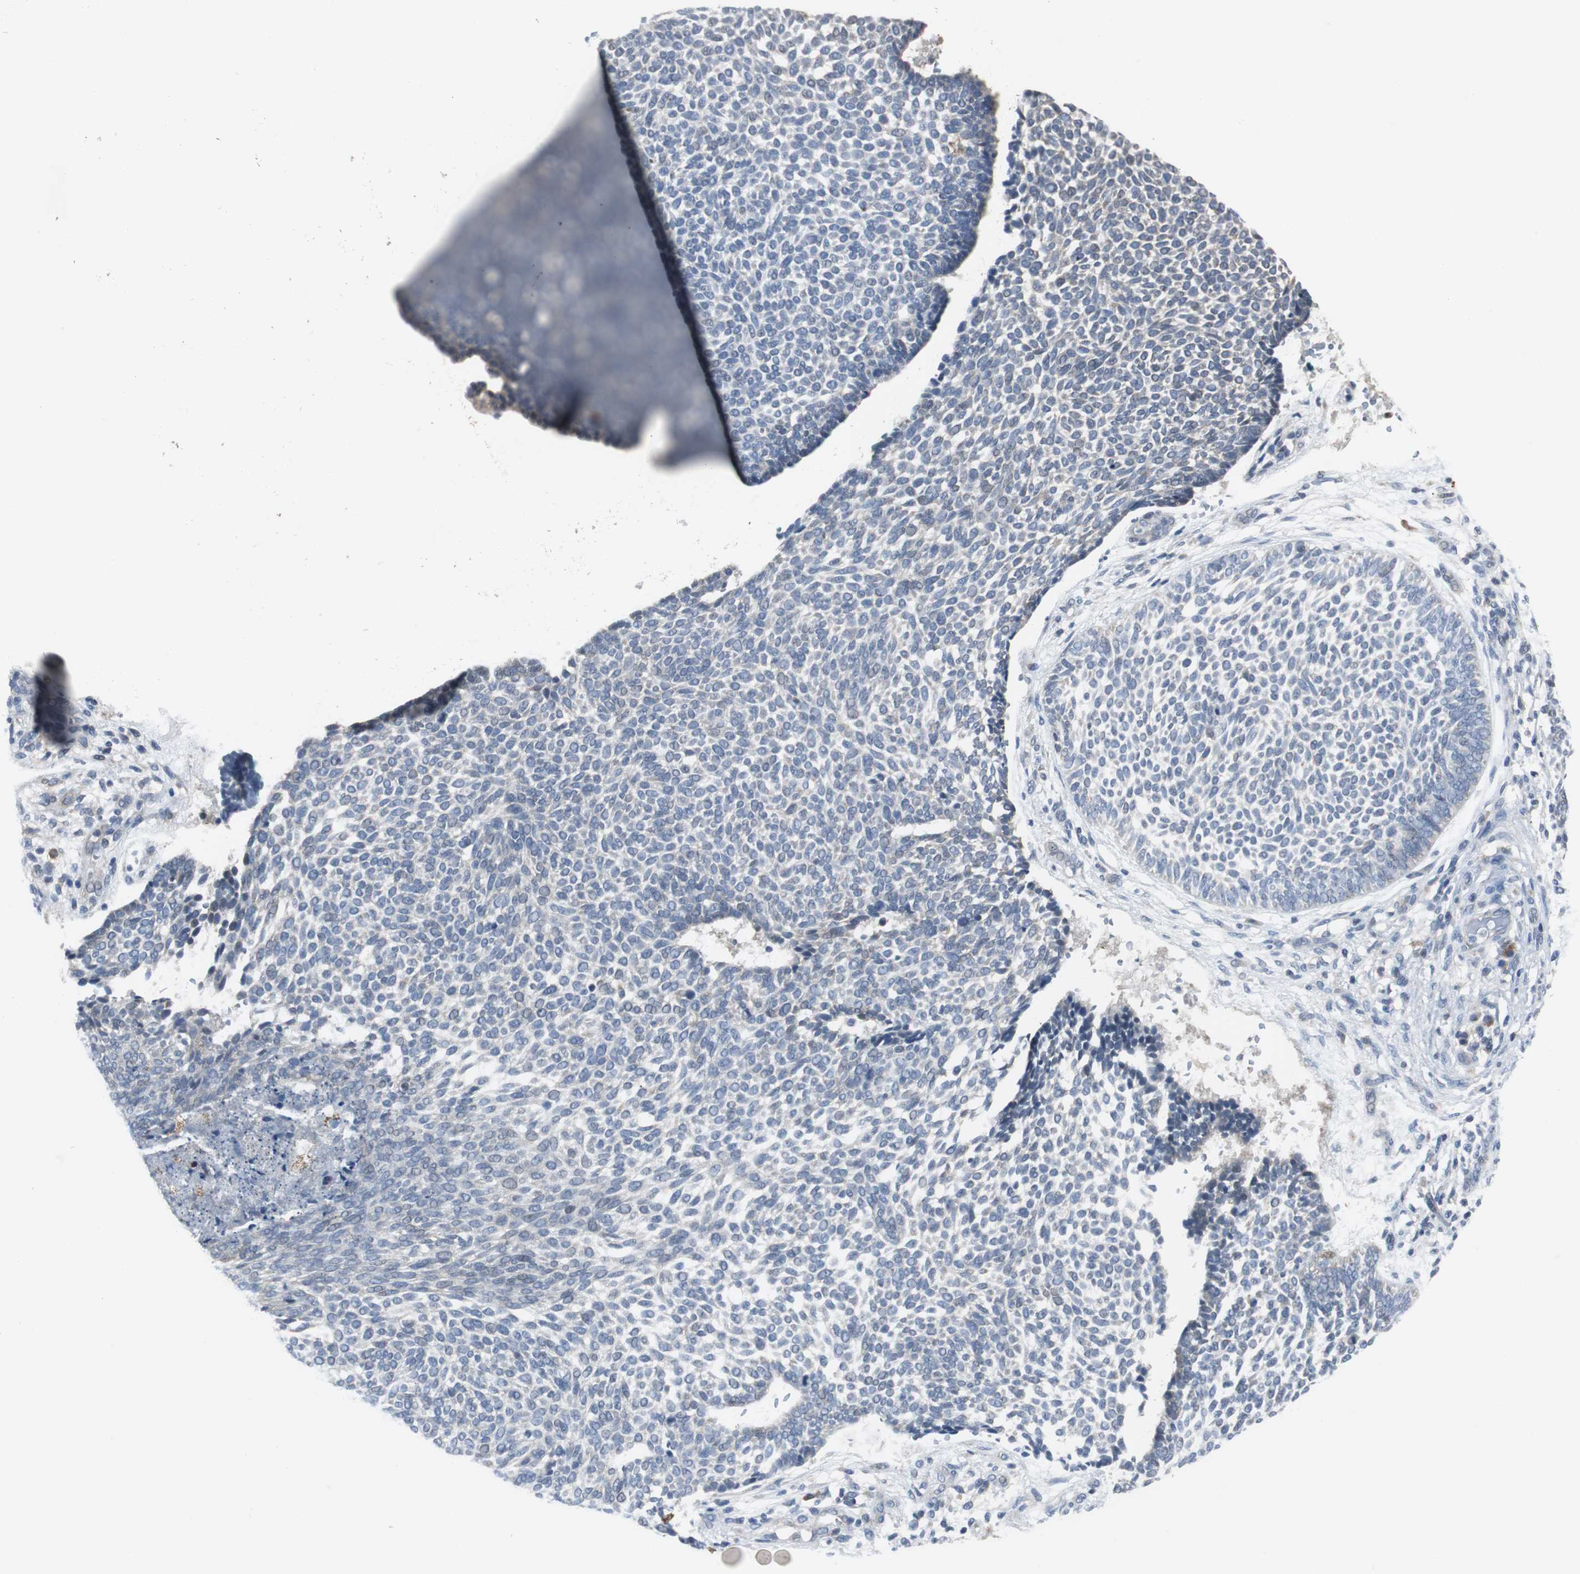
{"staining": {"intensity": "negative", "quantity": "none", "location": "none"}, "tissue": "skin cancer", "cell_type": "Tumor cells", "image_type": "cancer", "snomed": [{"axis": "morphology", "description": "Normal tissue, NOS"}, {"axis": "morphology", "description": "Basal cell carcinoma"}, {"axis": "topography", "description": "Skin"}], "caption": "This is an immunohistochemistry image of human skin cancer. There is no expression in tumor cells.", "gene": "MYT1", "patient": {"sex": "male", "age": 87}}